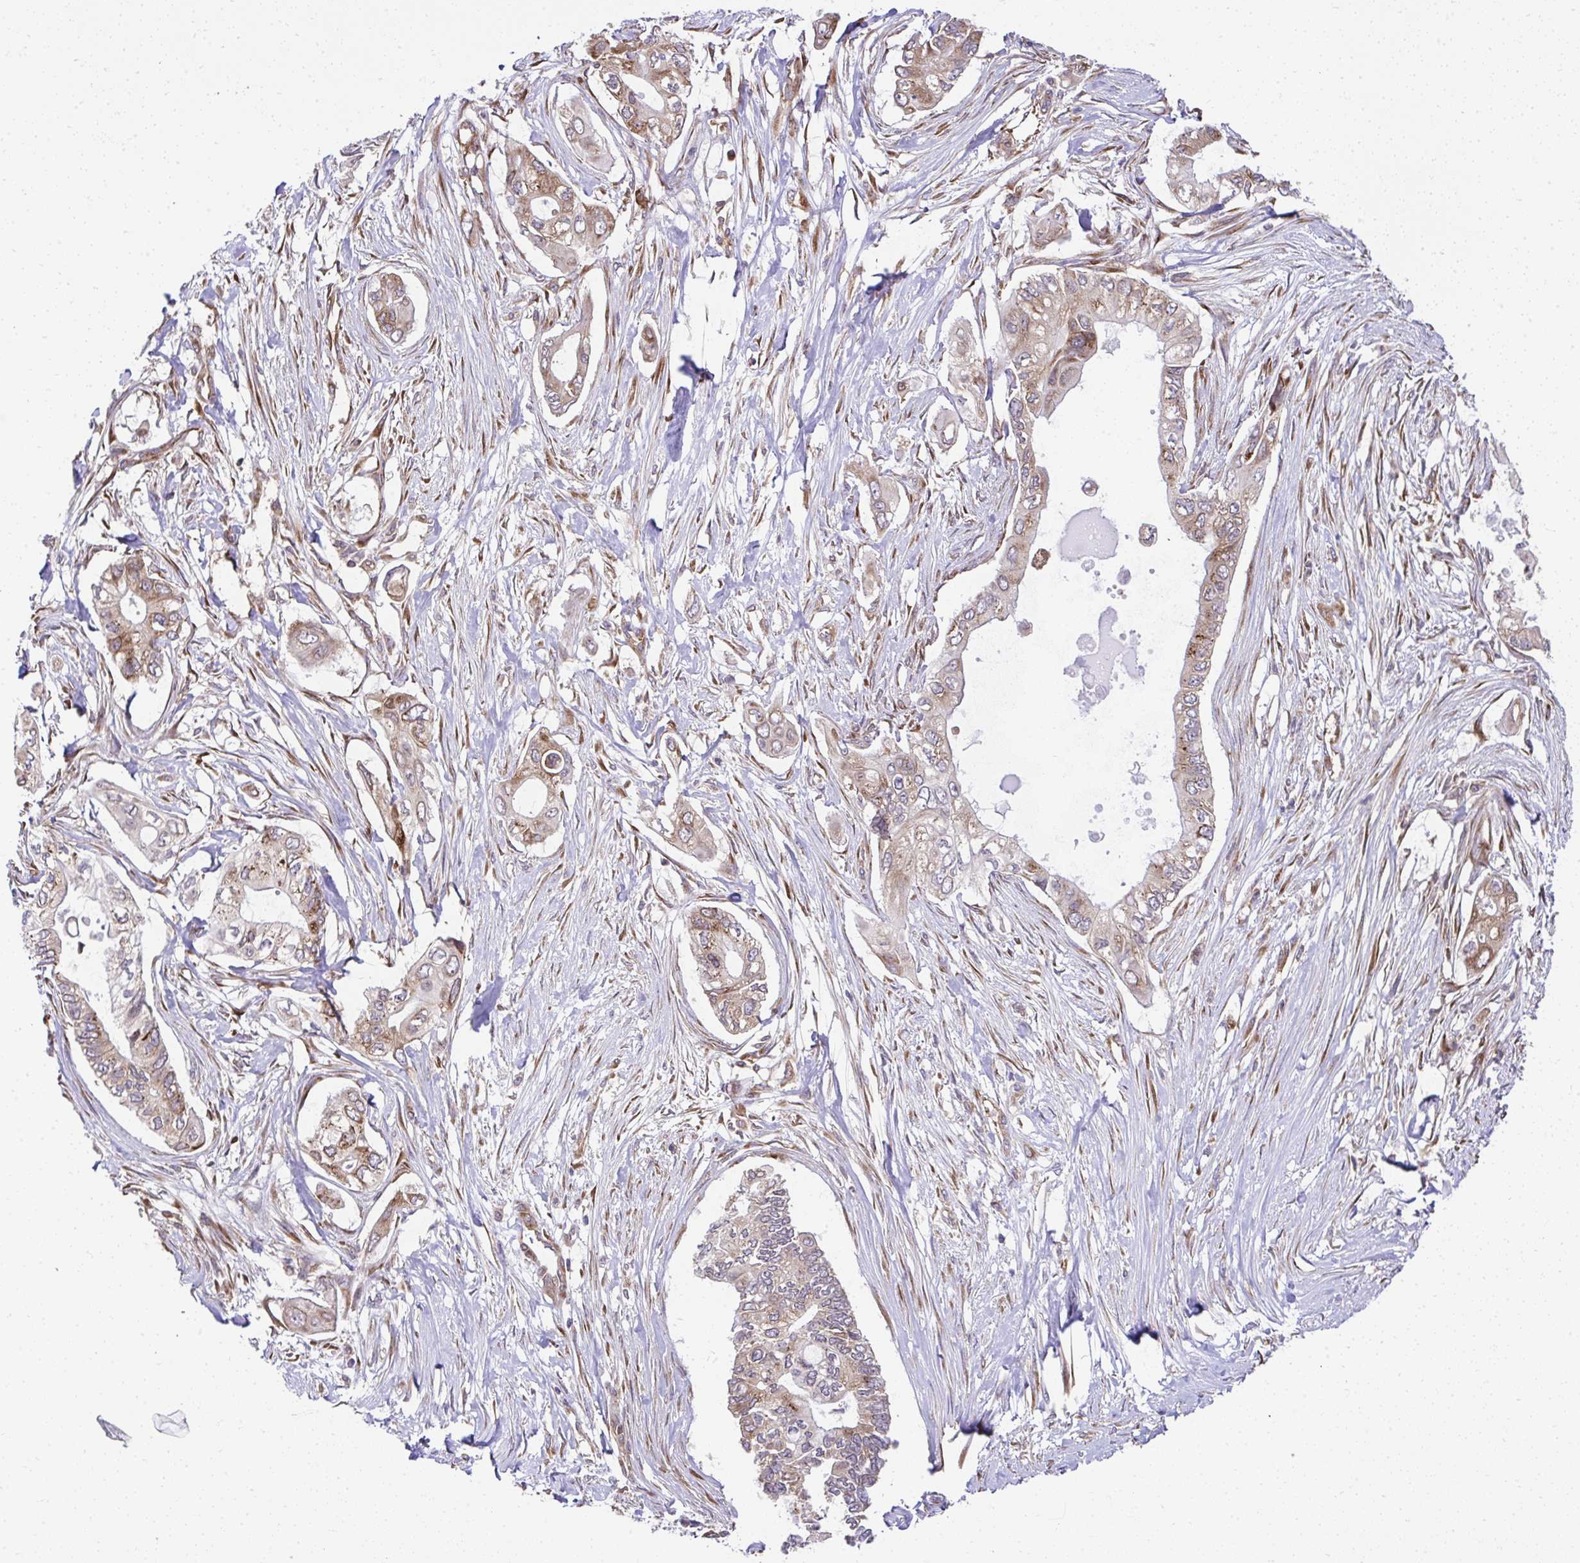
{"staining": {"intensity": "moderate", "quantity": ">75%", "location": "cytoplasmic/membranous"}, "tissue": "pancreatic cancer", "cell_type": "Tumor cells", "image_type": "cancer", "snomed": [{"axis": "morphology", "description": "Adenocarcinoma, NOS"}, {"axis": "topography", "description": "Pancreas"}], "caption": "Human pancreatic cancer (adenocarcinoma) stained with a brown dye shows moderate cytoplasmic/membranous positive staining in about >75% of tumor cells.", "gene": "RPS7", "patient": {"sex": "female", "age": 63}}